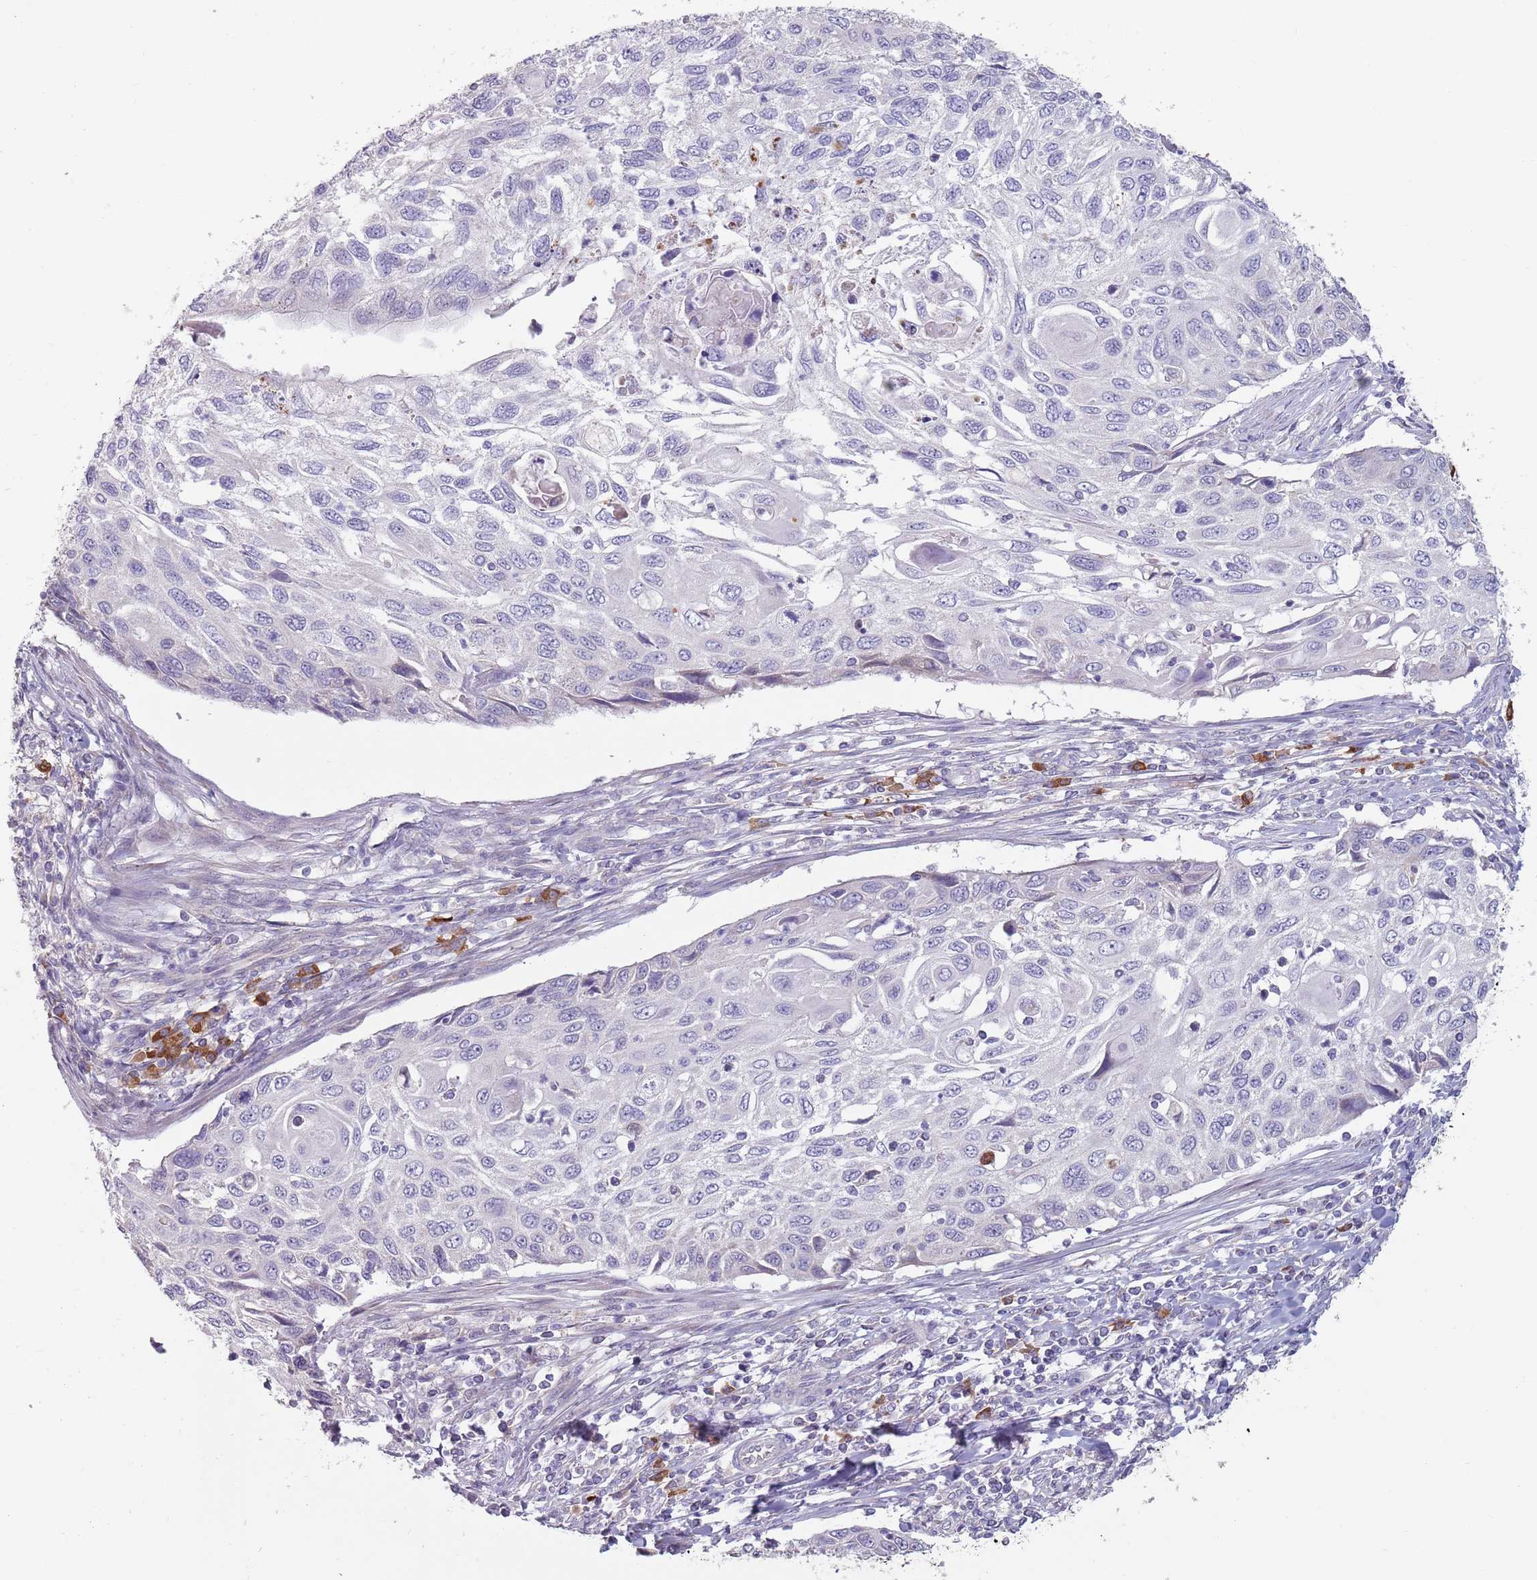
{"staining": {"intensity": "negative", "quantity": "none", "location": "none"}, "tissue": "cervical cancer", "cell_type": "Tumor cells", "image_type": "cancer", "snomed": [{"axis": "morphology", "description": "Squamous cell carcinoma, NOS"}, {"axis": "topography", "description": "Cervix"}], "caption": "Immunohistochemistry (IHC) photomicrograph of neoplastic tissue: cervical cancer stained with DAB (3,3'-diaminobenzidine) shows no significant protein positivity in tumor cells.", "gene": "DXO", "patient": {"sex": "female", "age": 70}}